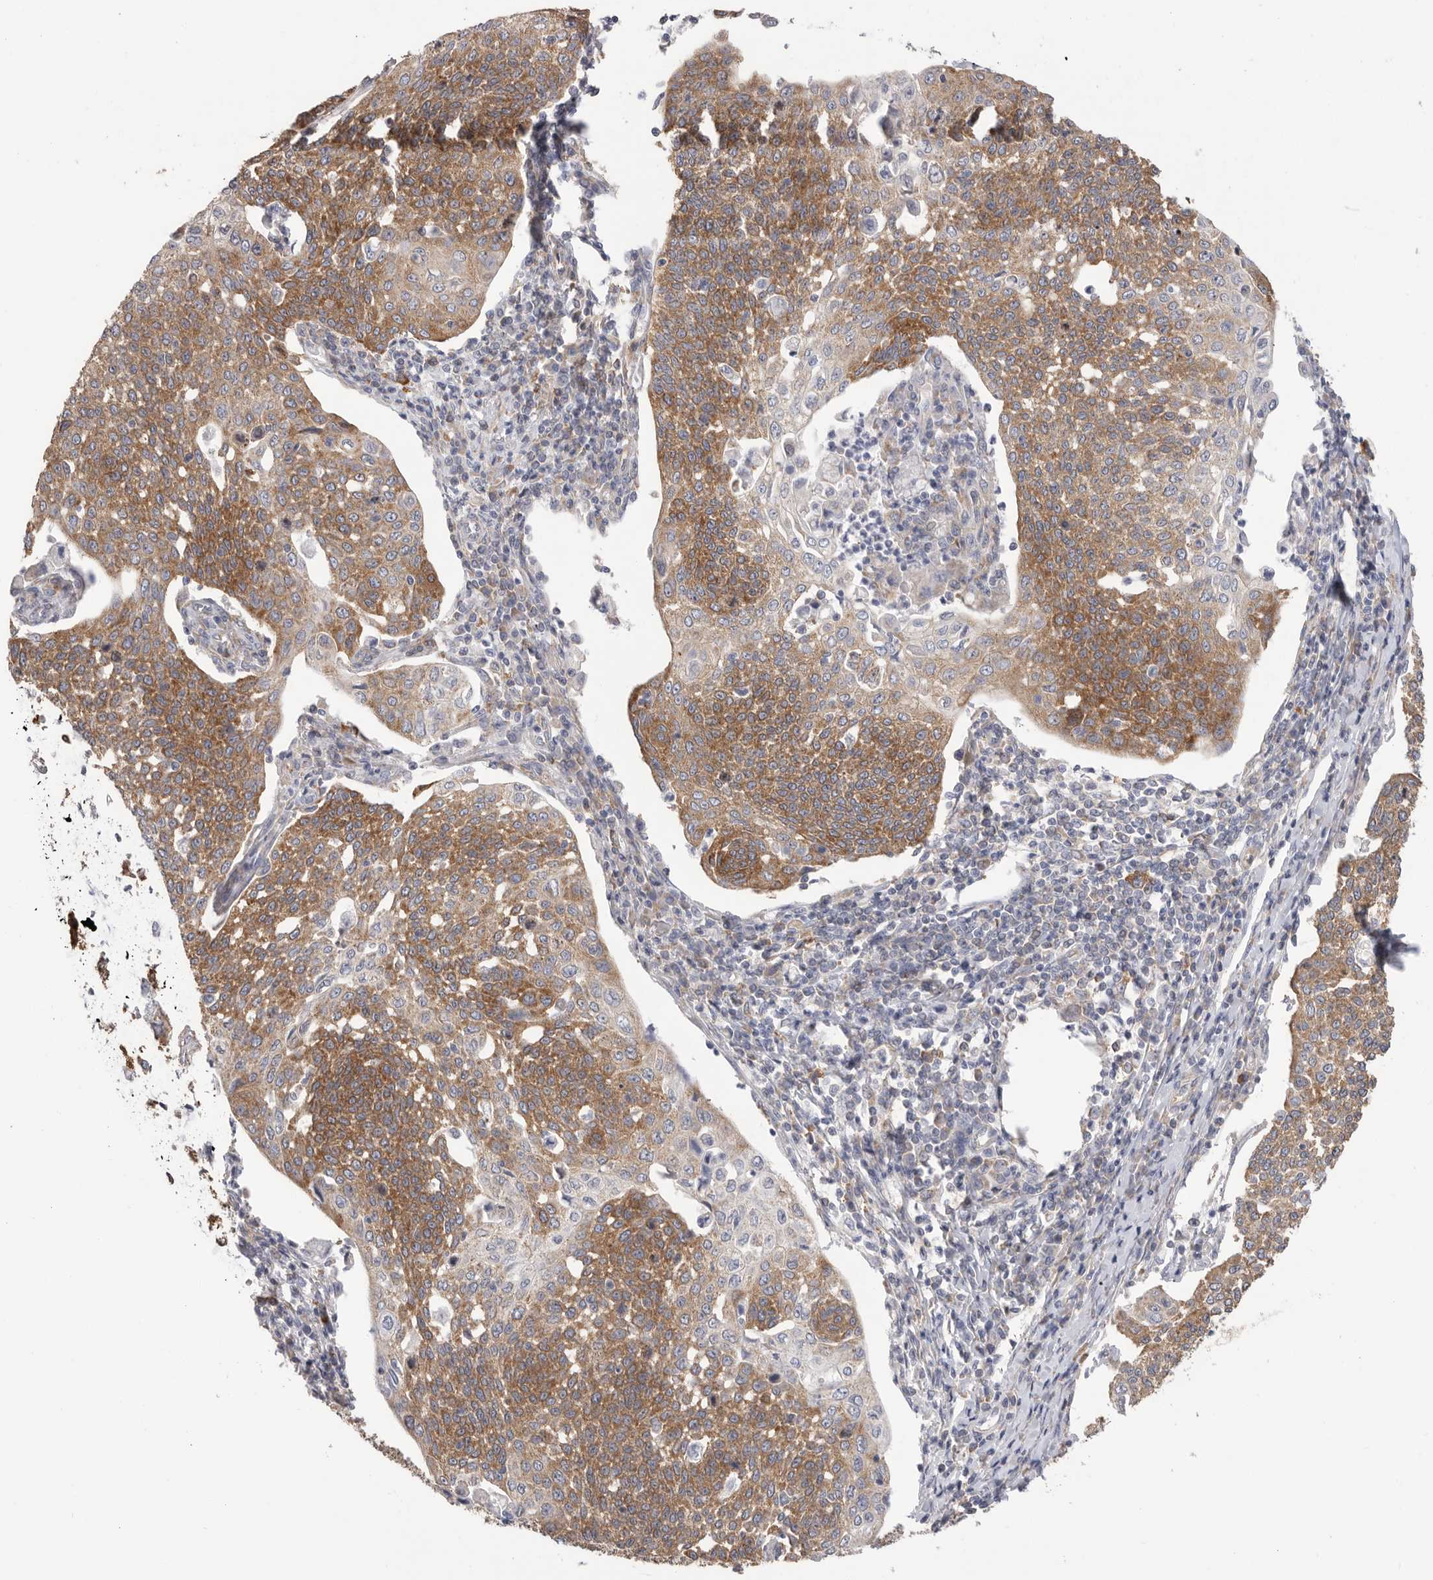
{"staining": {"intensity": "moderate", "quantity": ">75%", "location": "cytoplasmic/membranous"}, "tissue": "cervical cancer", "cell_type": "Tumor cells", "image_type": "cancer", "snomed": [{"axis": "morphology", "description": "Squamous cell carcinoma, NOS"}, {"axis": "topography", "description": "Cervix"}], "caption": "This is an image of IHC staining of cervical squamous cell carcinoma, which shows moderate expression in the cytoplasmic/membranous of tumor cells.", "gene": "SERBP1", "patient": {"sex": "female", "age": 34}}